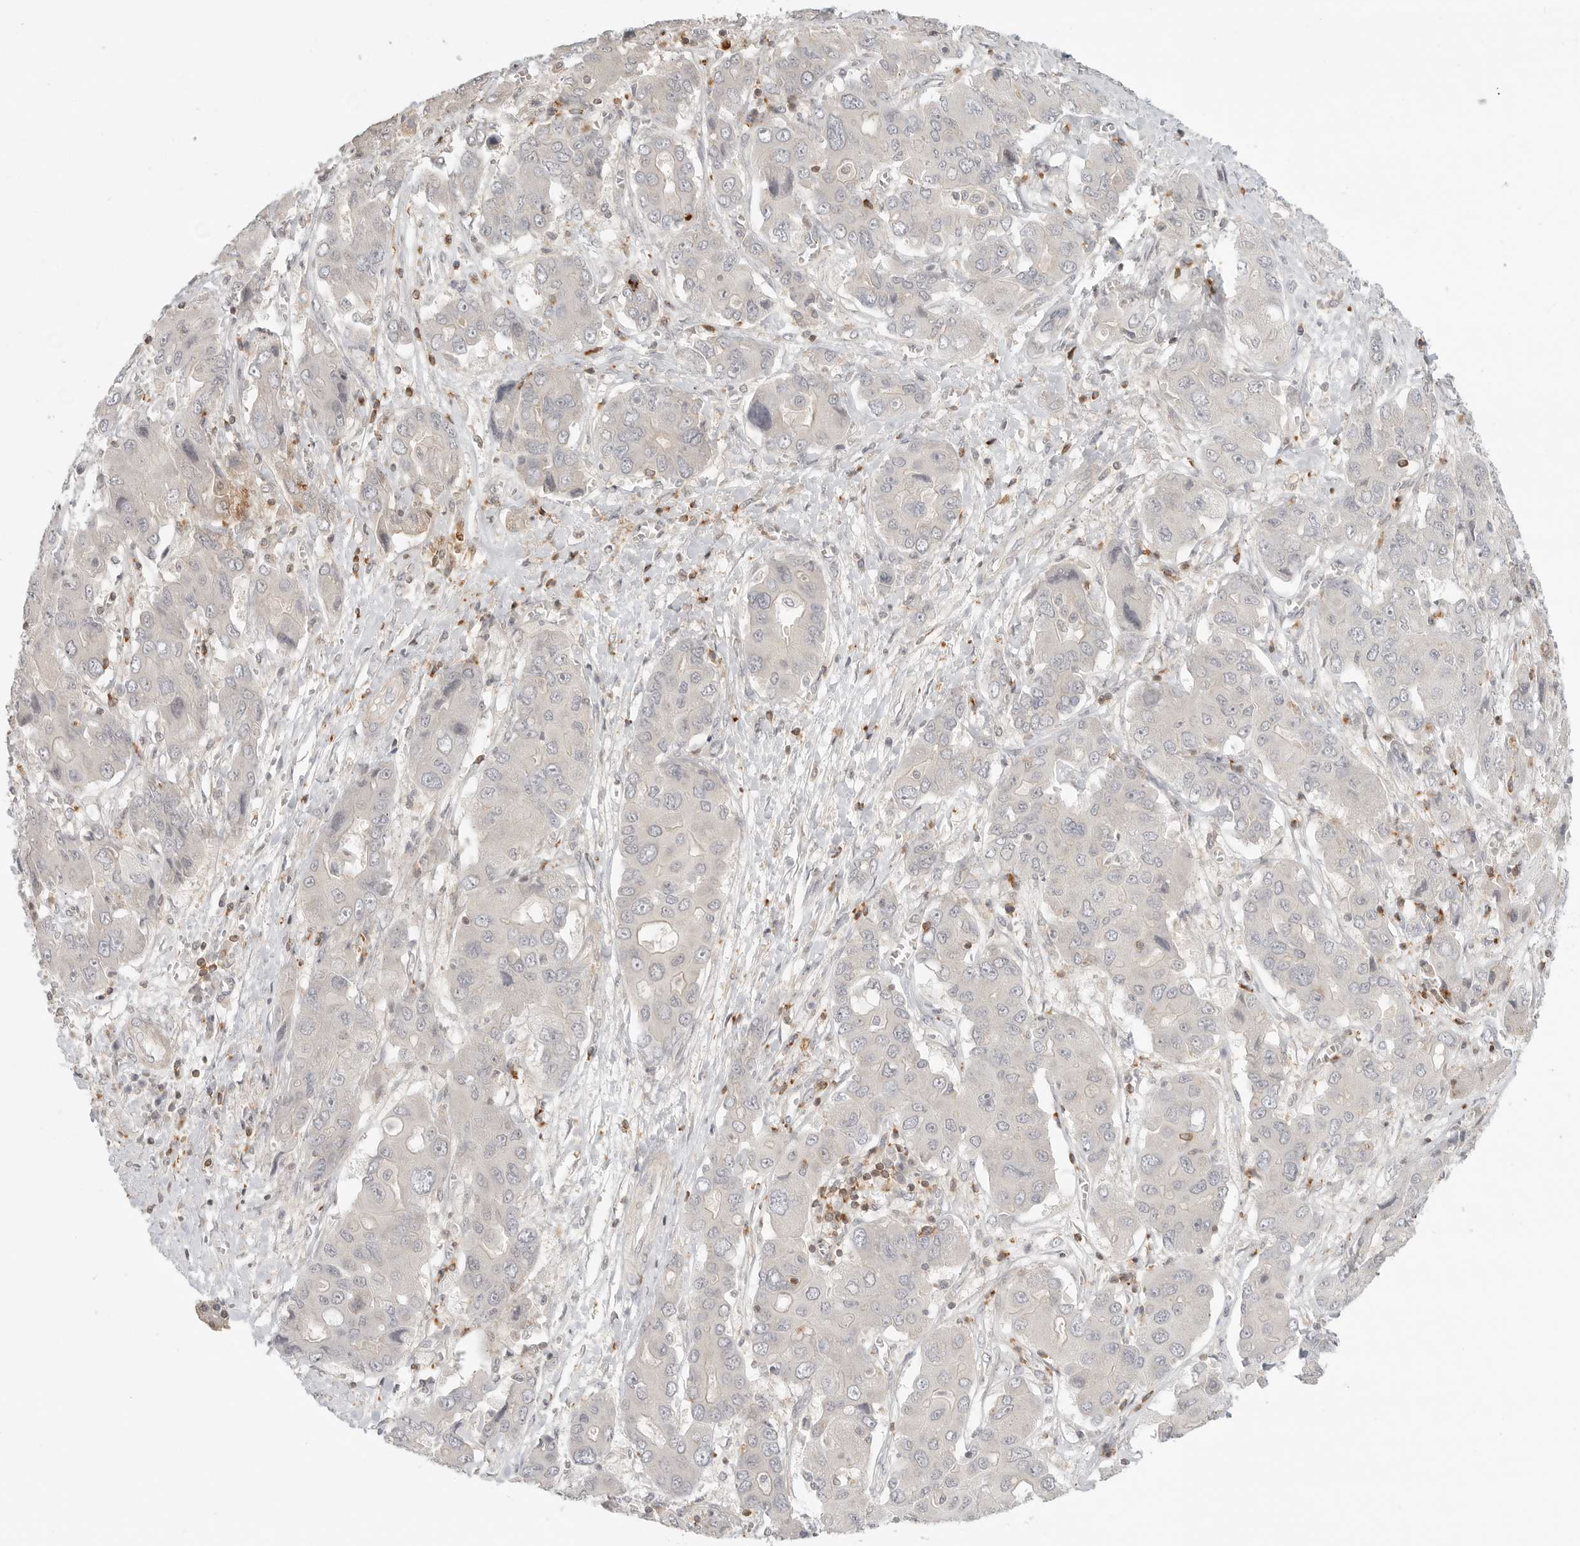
{"staining": {"intensity": "negative", "quantity": "none", "location": "none"}, "tissue": "liver cancer", "cell_type": "Tumor cells", "image_type": "cancer", "snomed": [{"axis": "morphology", "description": "Cholangiocarcinoma"}, {"axis": "topography", "description": "Liver"}], "caption": "IHC of liver cancer exhibits no expression in tumor cells.", "gene": "SH3KBP1", "patient": {"sex": "male", "age": 67}}